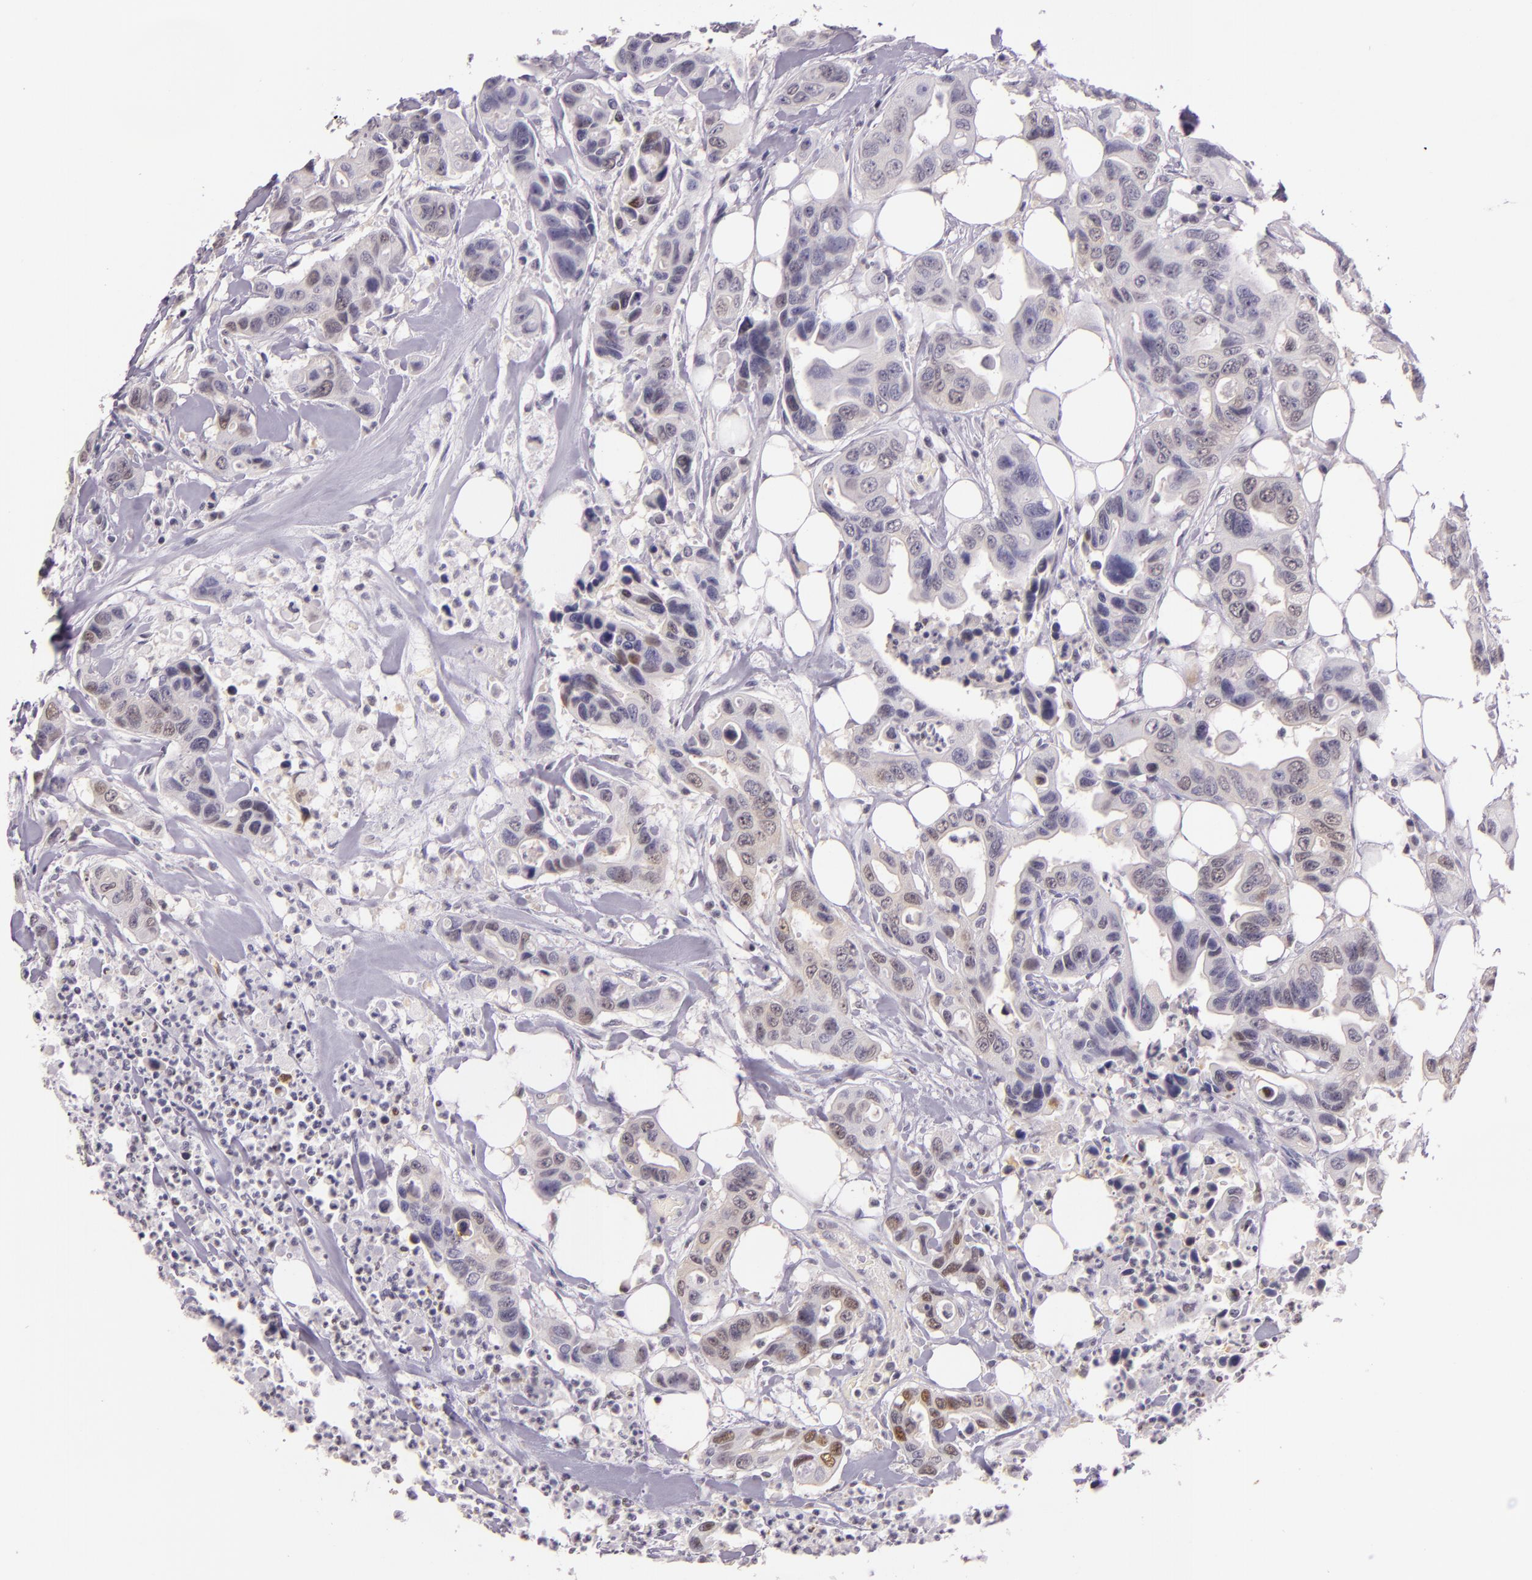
{"staining": {"intensity": "weak", "quantity": "<25%", "location": "cytoplasmic/membranous,nuclear"}, "tissue": "colorectal cancer", "cell_type": "Tumor cells", "image_type": "cancer", "snomed": [{"axis": "morphology", "description": "Adenocarcinoma, NOS"}, {"axis": "topography", "description": "Colon"}], "caption": "Adenocarcinoma (colorectal) stained for a protein using immunohistochemistry (IHC) exhibits no positivity tumor cells.", "gene": "HSPA8", "patient": {"sex": "female", "age": 70}}